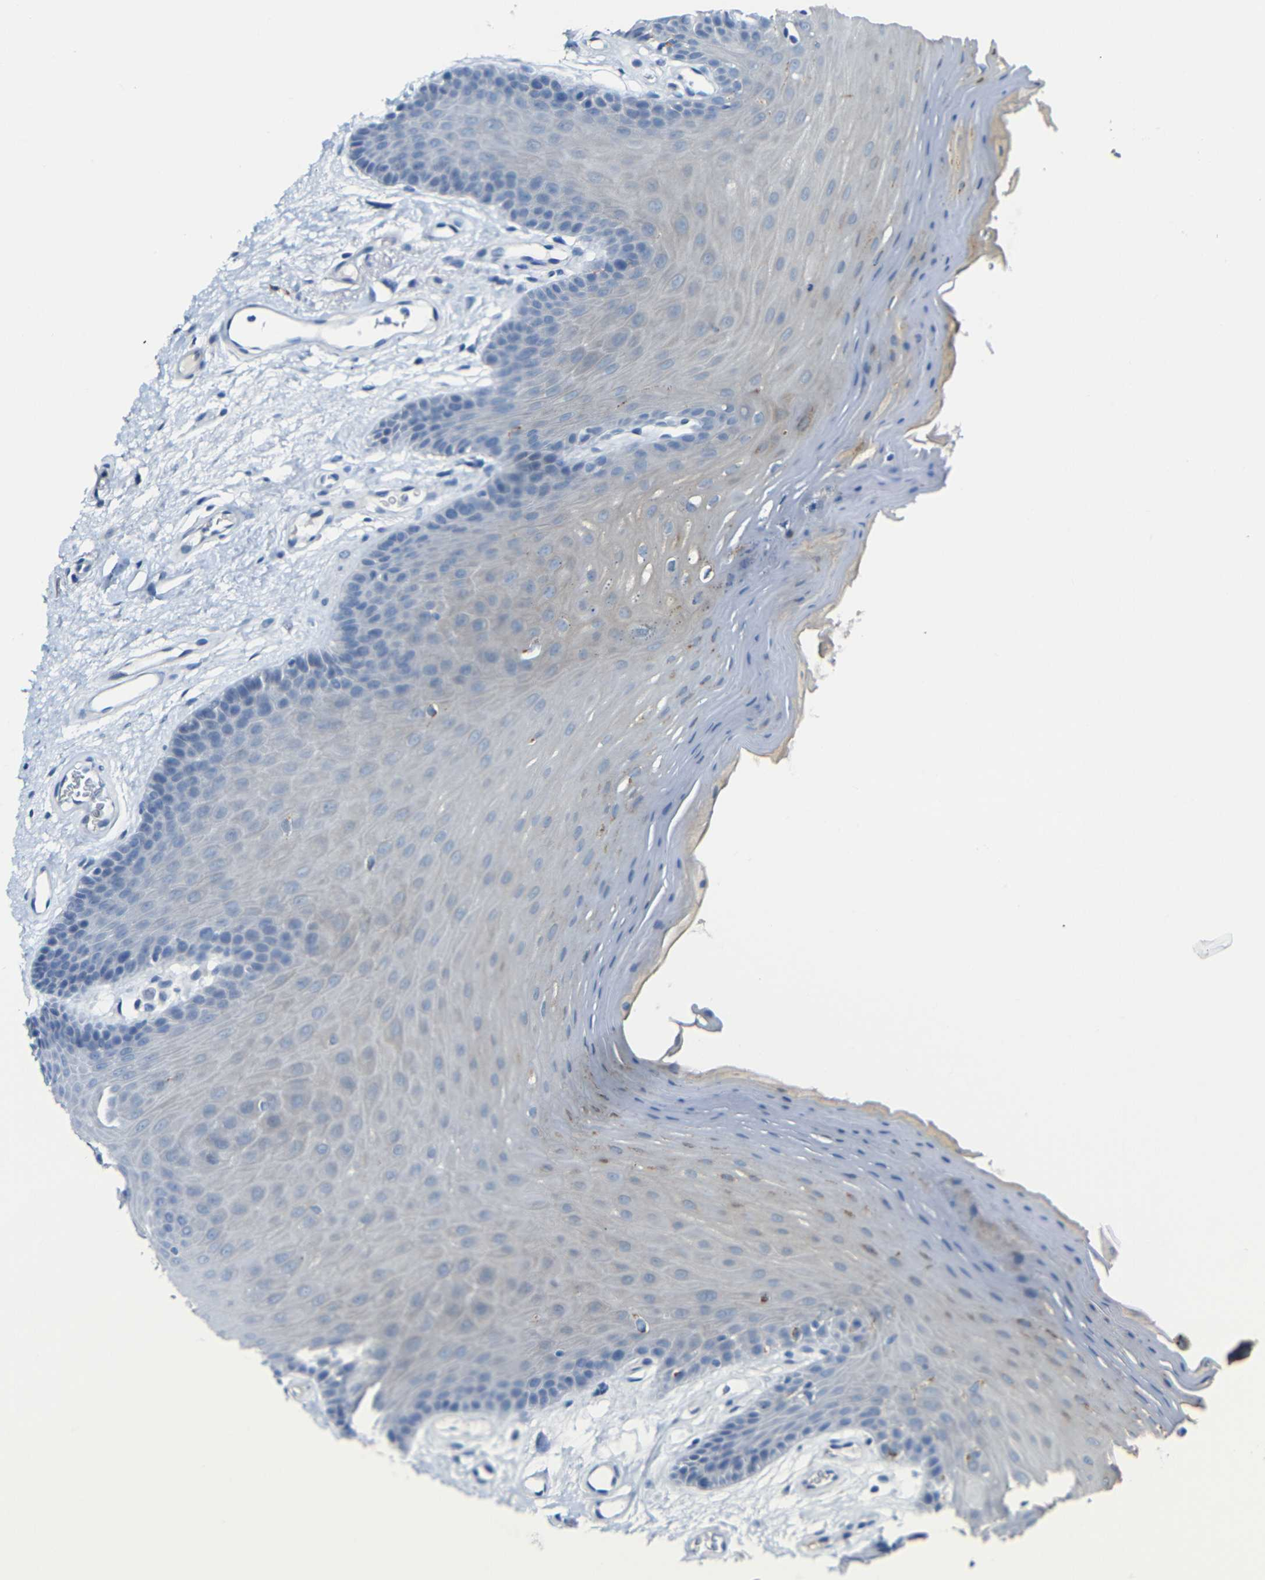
{"staining": {"intensity": "negative", "quantity": "none", "location": "none"}, "tissue": "oral mucosa", "cell_type": "Squamous epithelial cells", "image_type": "normal", "snomed": [{"axis": "morphology", "description": "Normal tissue, NOS"}, {"axis": "morphology", "description": "Squamous cell carcinoma, NOS"}, {"axis": "topography", "description": "Skeletal muscle"}, {"axis": "topography", "description": "Adipose tissue"}, {"axis": "topography", "description": "Vascular tissue"}, {"axis": "topography", "description": "Oral tissue"}, {"axis": "topography", "description": "Peripheral nerve tissue"}, {"axis": "topography", "description": "Head-Neck"}], "caption": "A high-resolution image shows immunohistochemistry staining of normal oral mucosa, which displays no significant positivity in squamous epithelial cells.", "gene": "C15orf48", "patient": {"sex": "male", "age": 71}}